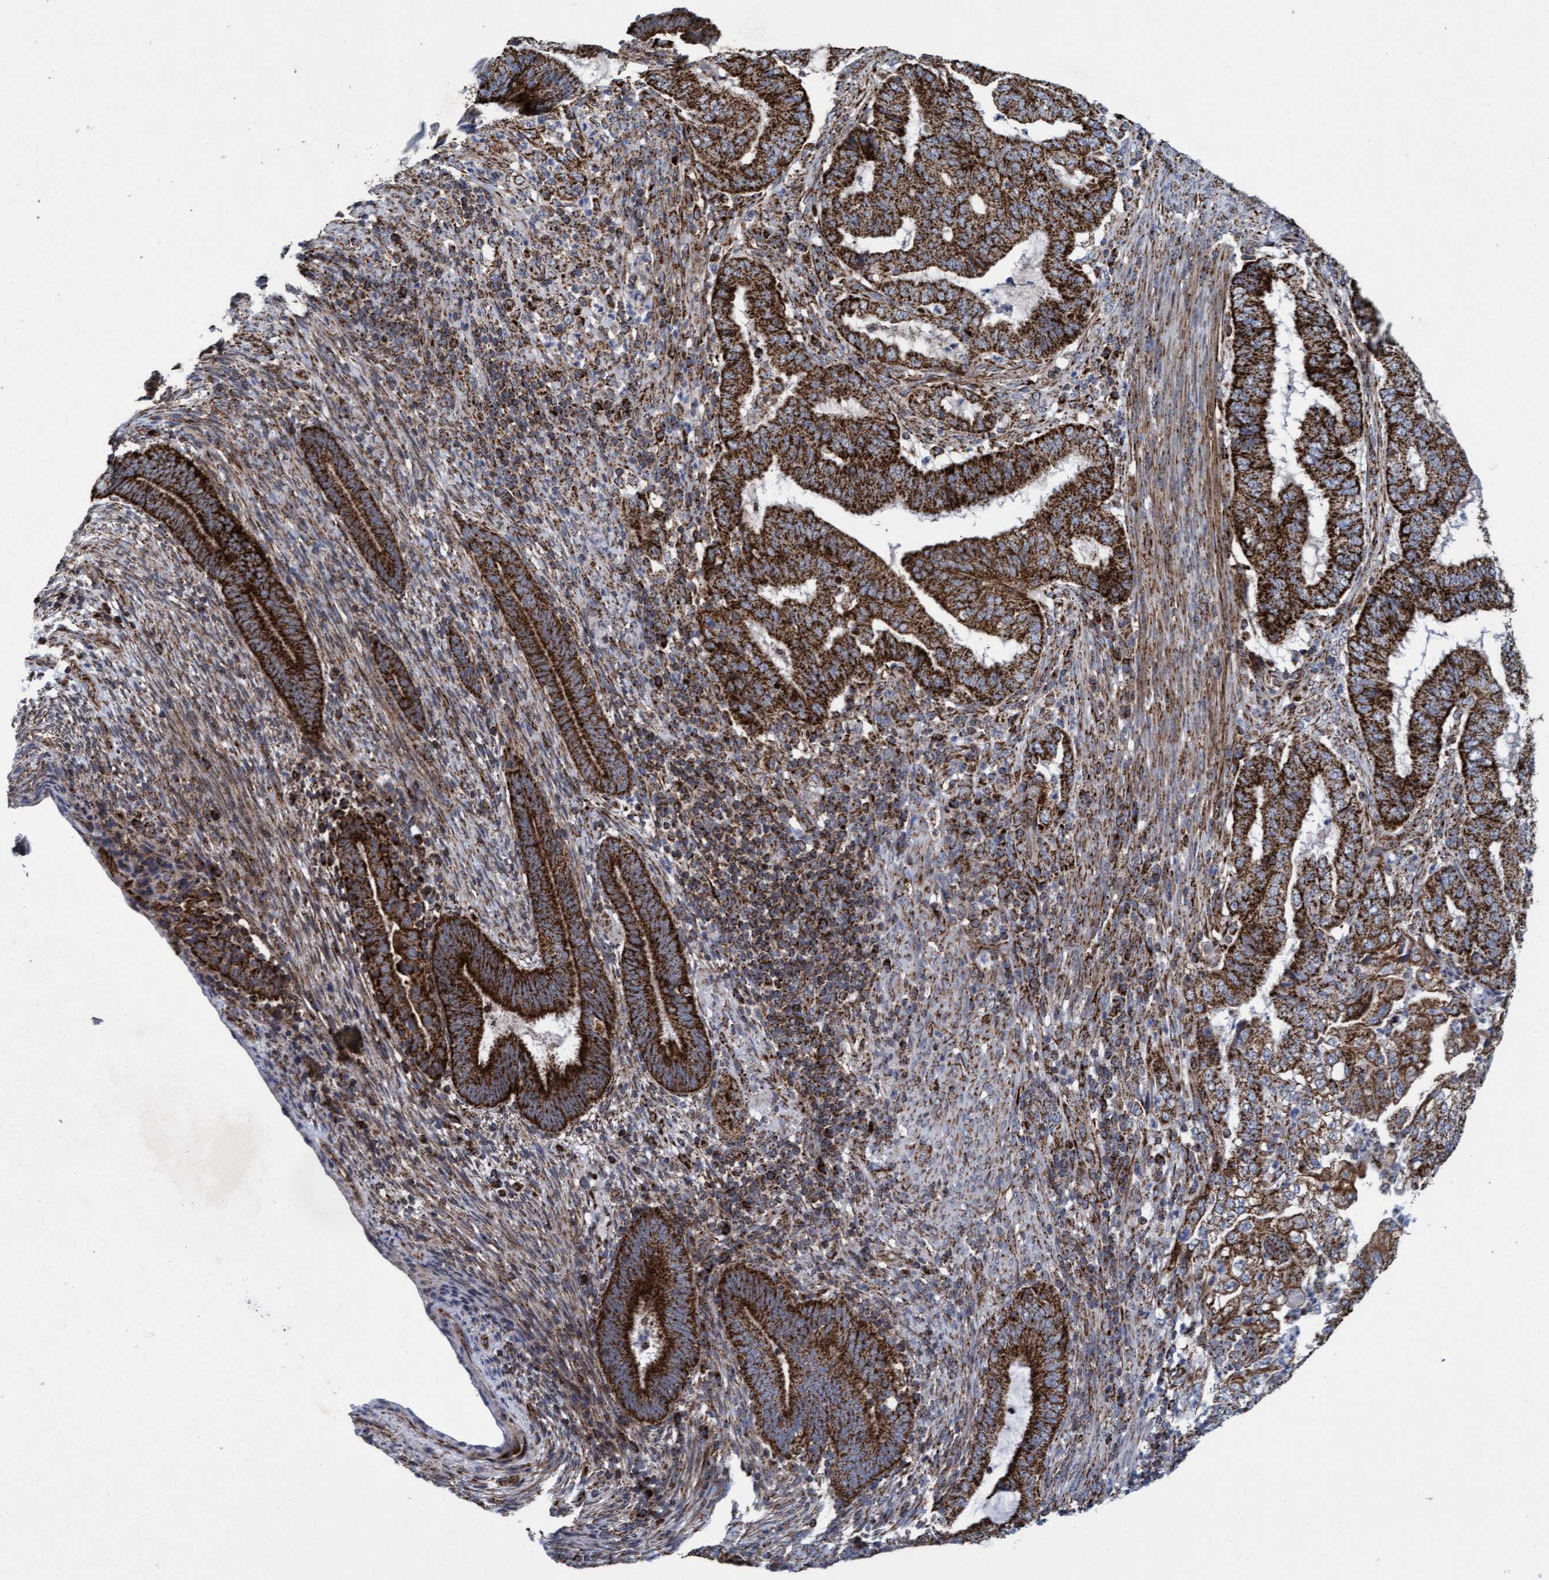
{"staining": {"intensity": "strong", "quantity": ">75%", "location": "cytoplasmic/membranous"}, "tissue": "endometrial cancer", "cell_type": "Tumor cells", "image_type": "cancer", "snomed": [{"axis": "morphology", "description": "Adenocarcinoma, NOS"}, {"axis": "topography", "description": "Endometrium"}], "caption": "Protein expression analysis of human adenocarcinoma (endometrial) reveals strong cytoplasmic/membranous staining in about >75% of tumor cells. The staining was performed using DAB, with brown indicating positive protein expression. Nuclei are stained blue with hematoxylin.", "gene": "MRPL38", "patient": {"sex": "female", "age": 51}}